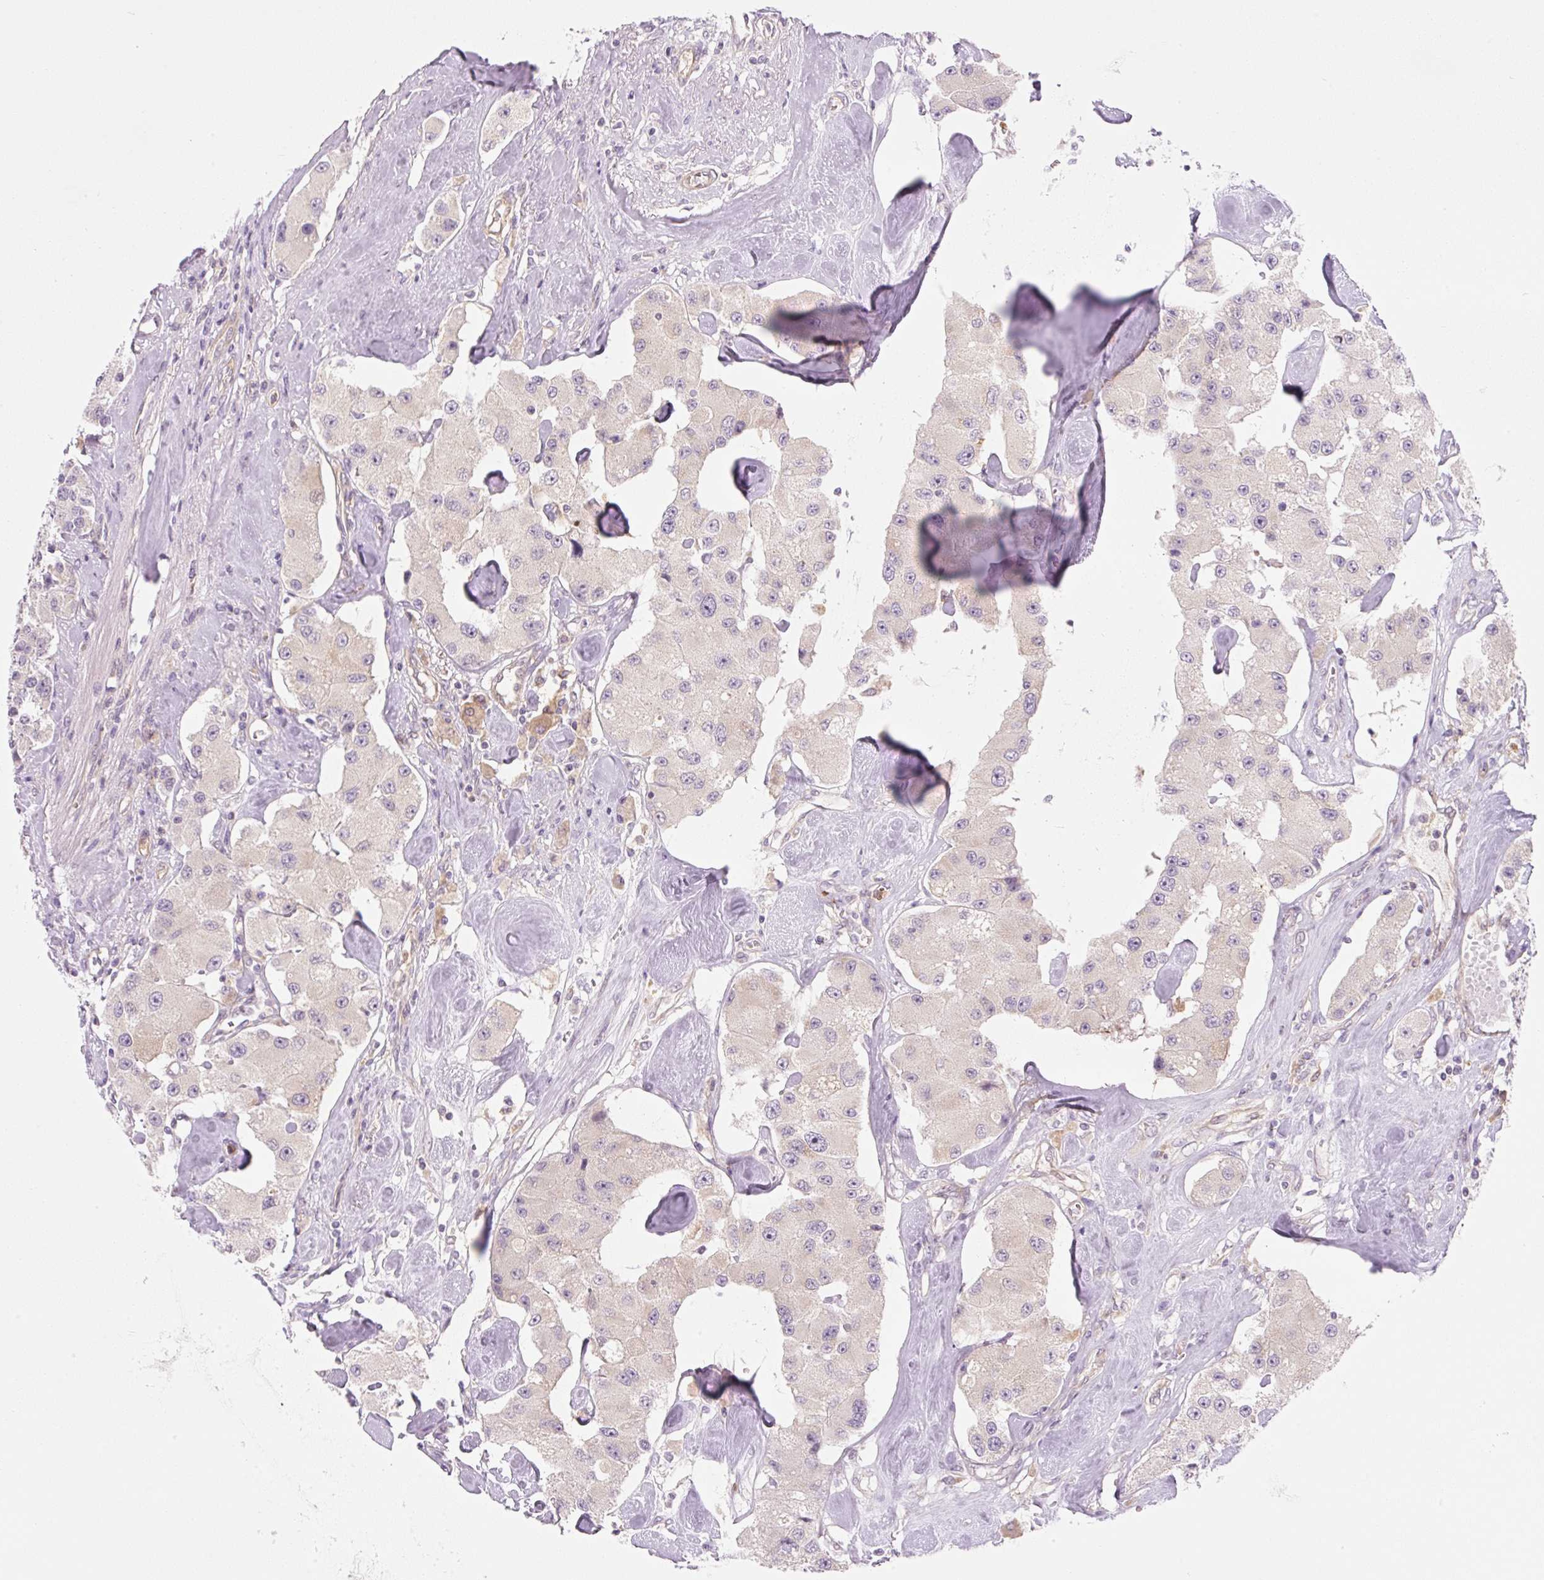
{"staining": {"intensity": "weak", "quantity": "25%-75%", "location": "cytoplasmic/membranous"}, "tissue": "carcinoid", "cell_type": "Tumor cells", "image_type": "cancer", "snomed": [{"axis": "morphology", "description": "Carcinoid, malignant, NOS"}, {"axis": "topography", "description": "Pancreas"}], "caption": "Brown immunohistochemical staining in carcinoid (malignant) reveals weak cytoplasmic/membranous positivity in approximately 25%-75% of tumor cells. The staining was performed using DAB (3,3'-diaminobenzidine) to visualize the protein expression in brown, while the nuclei were stained in blue with hematoxylin (Magnification: 20x).", "gene": "OMA1", "patient": {"sex": "male", "age": 41}}